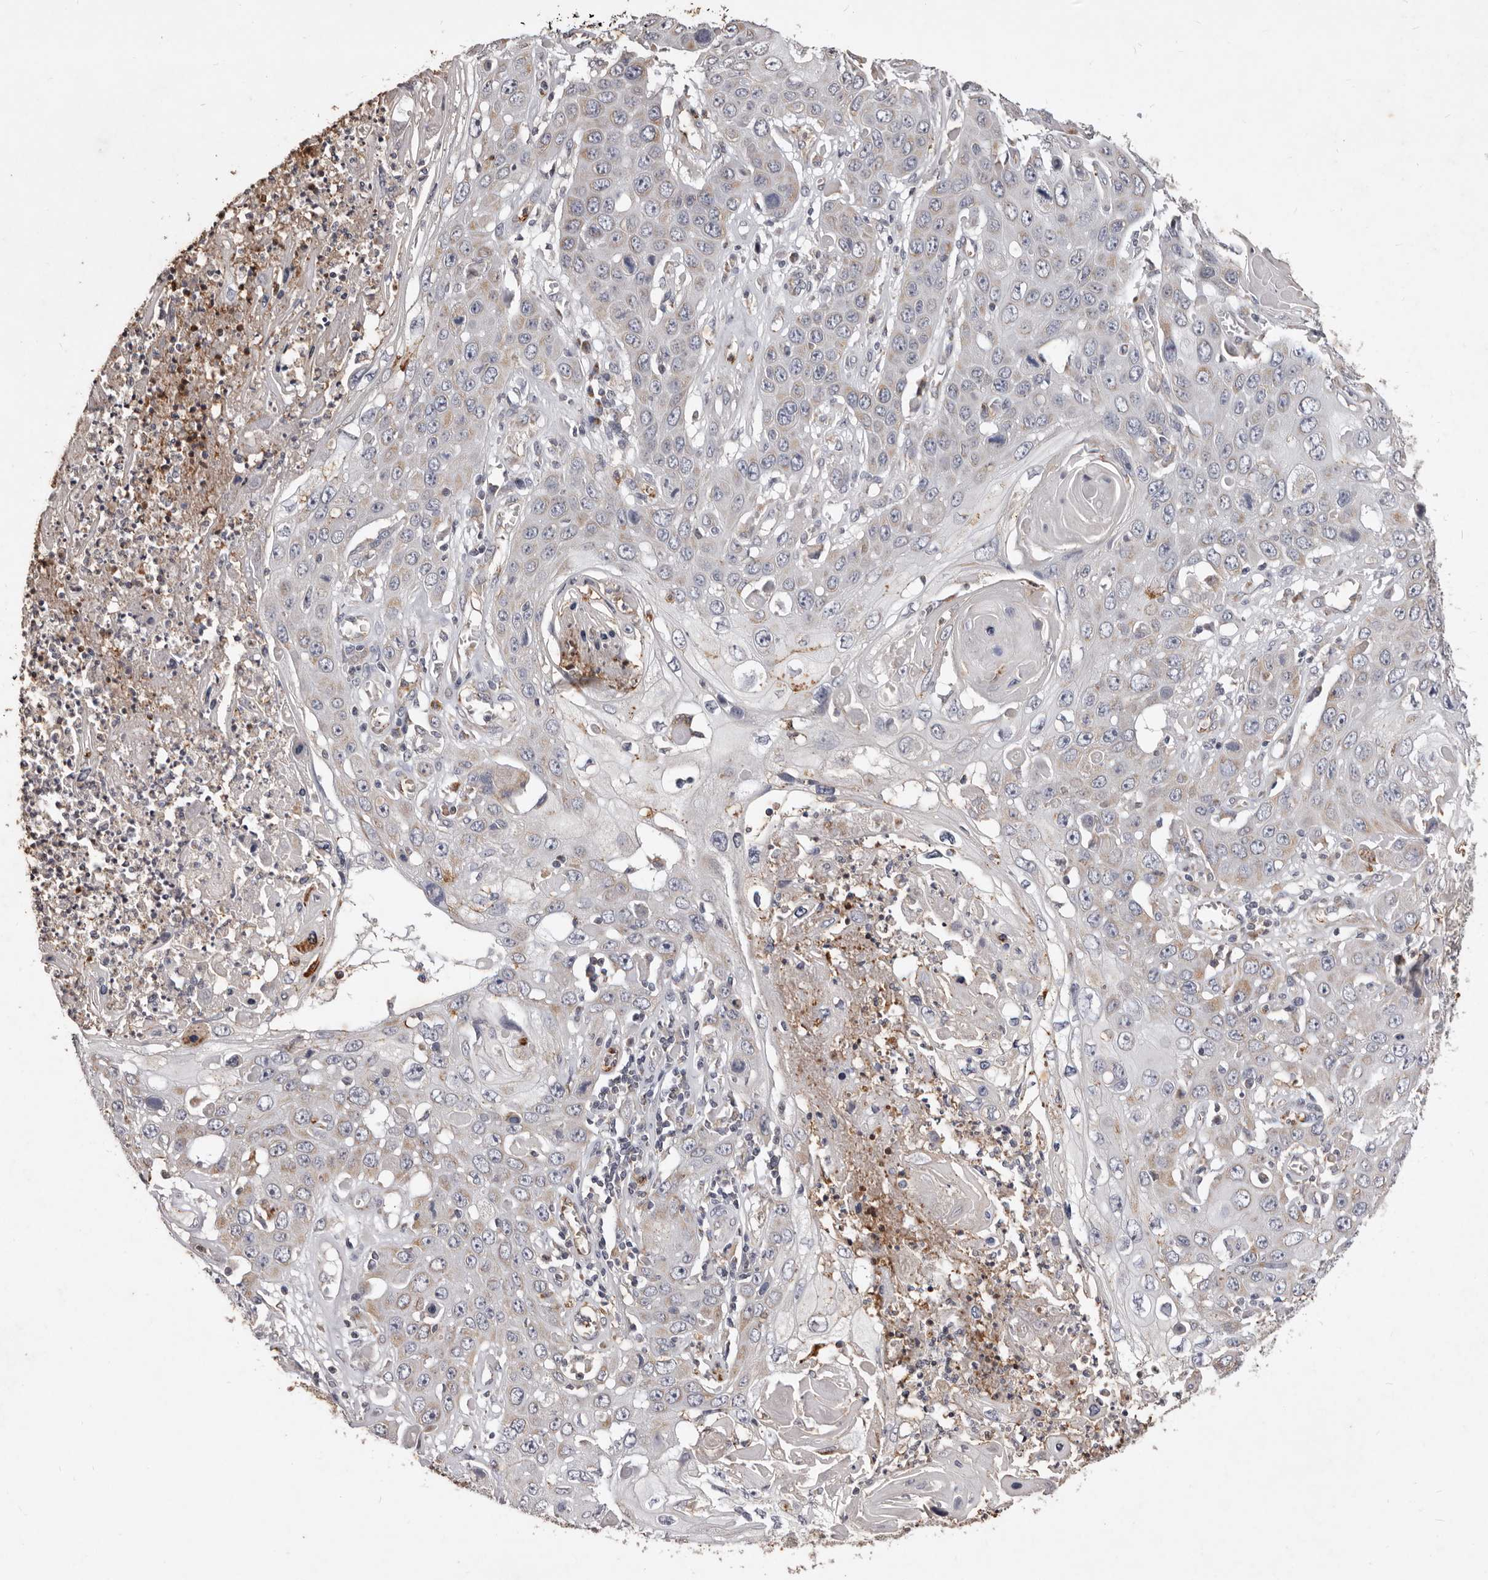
{"staining": {"intensity": "weak", "quantity": "<25%", "location": "cytoplasmic/membranous"}, "tissue": "skin cancer", "cell_type": "Tumor cells", "image_type": "cancer", "snomed": [{"axis": "morphology", "description": "Squamous cell carcinoma, NOS"}, {"axis": "topography", "description": "Skin"}], "caption": "A histopathology image of skin cancer (squamous cell carcinoma) stained for a protein shows no brown staining in tumor cells.", "gene": "CXCL14", "patient": {"sex": "male", "age": 55}}